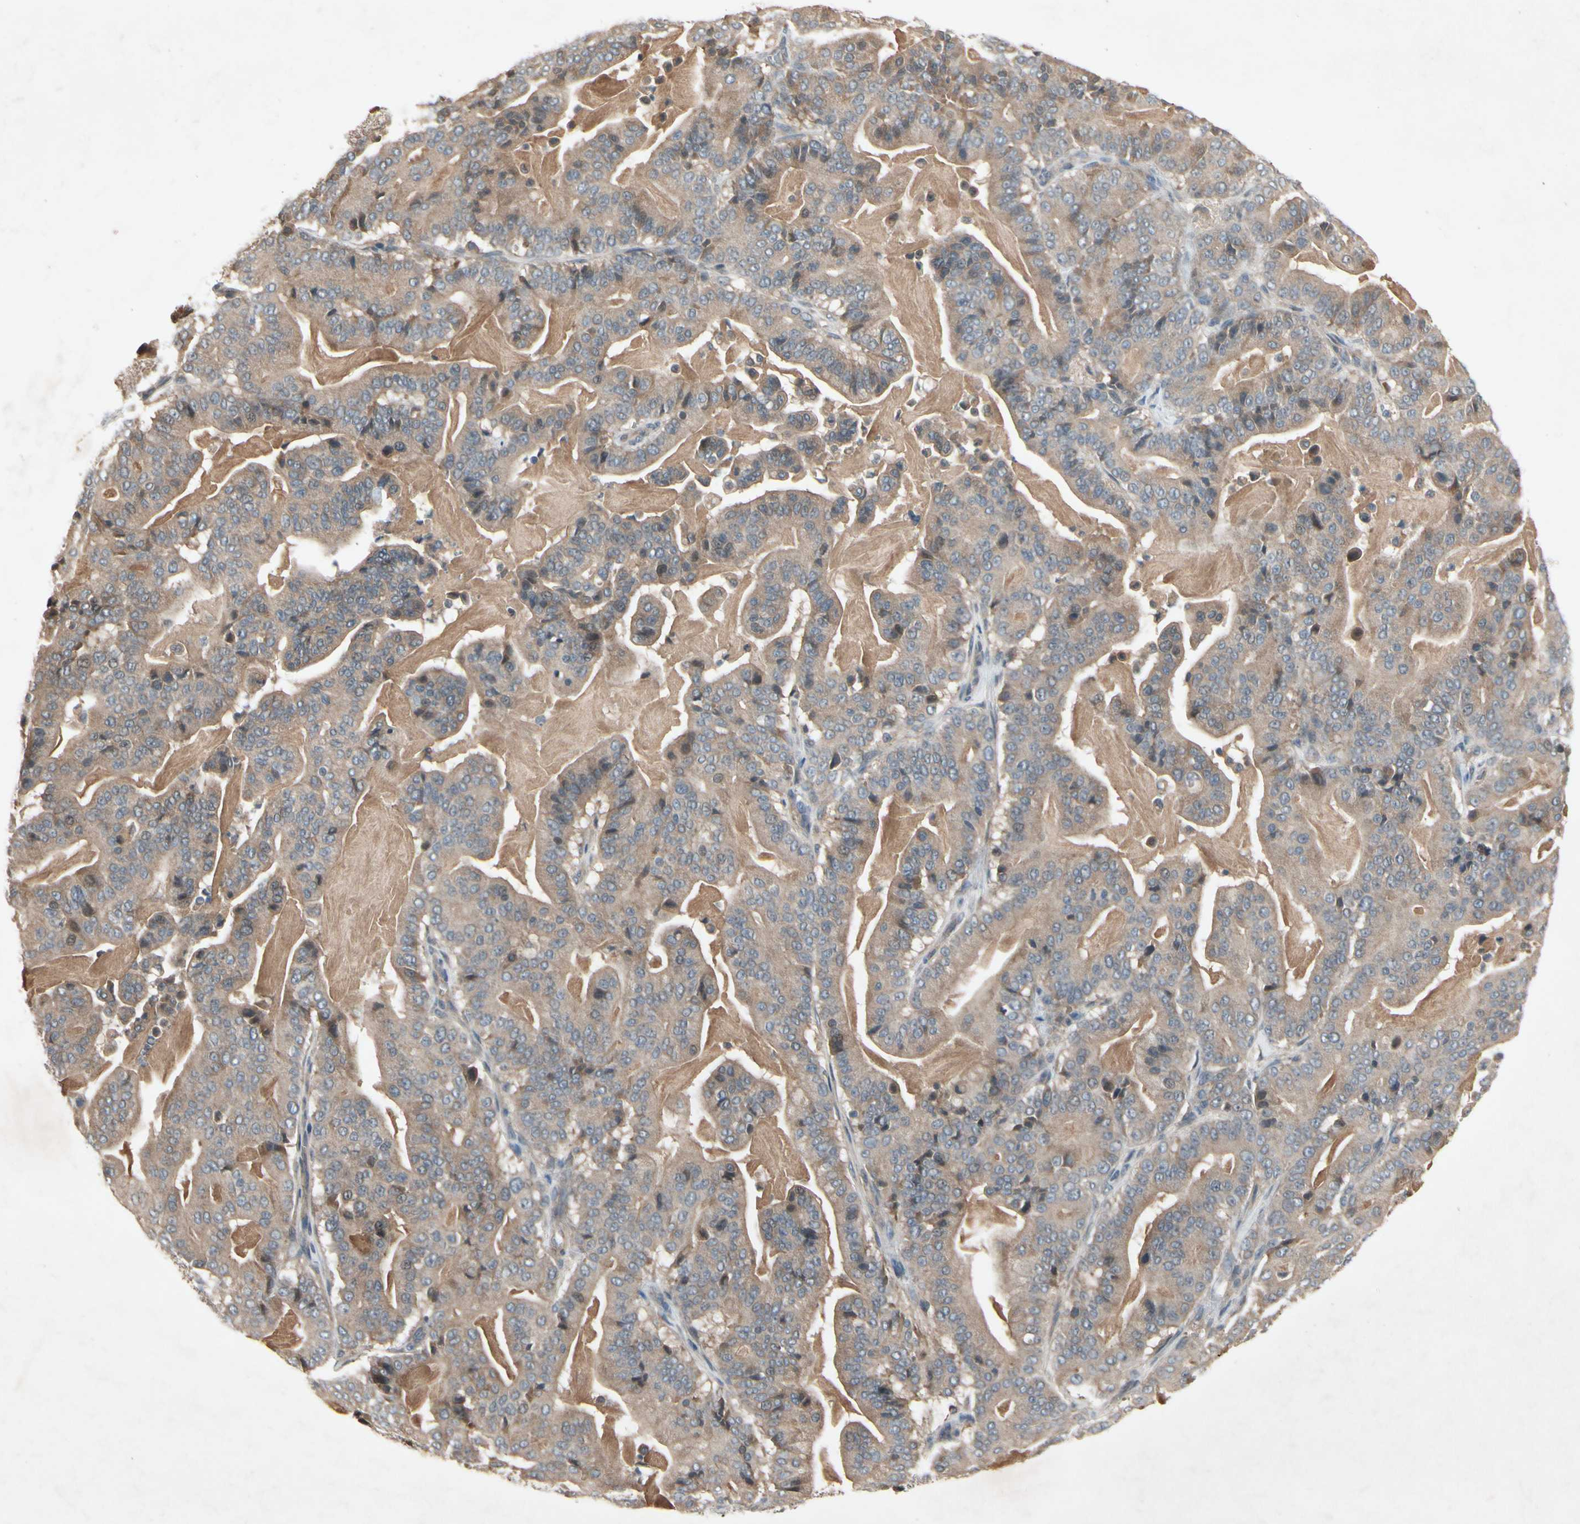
{"staining": {"intensity": "moderate", "quantity": ">75%", "location": "cytoplasmic/membranous"}, "tissue": "pancreatic cancer", "cell_type": "Tumor cells", "image_type": "cancer", "snomed": [{"axis": "morphology", "description": "Adenocarcinoma, NOS"}, {"axis": "topography", "description": "Pancreas"}], "caption": "A brown stain shows moderate cytoplasmic/membranous expression of a protein in human pancreatic cancer (adenocarcinoma) tumor cells. The protein of interest is shown in brown color, while the nuclei are stained blue.", "gene": "NSF", "patient": {"sex": "male", "age": 63}}